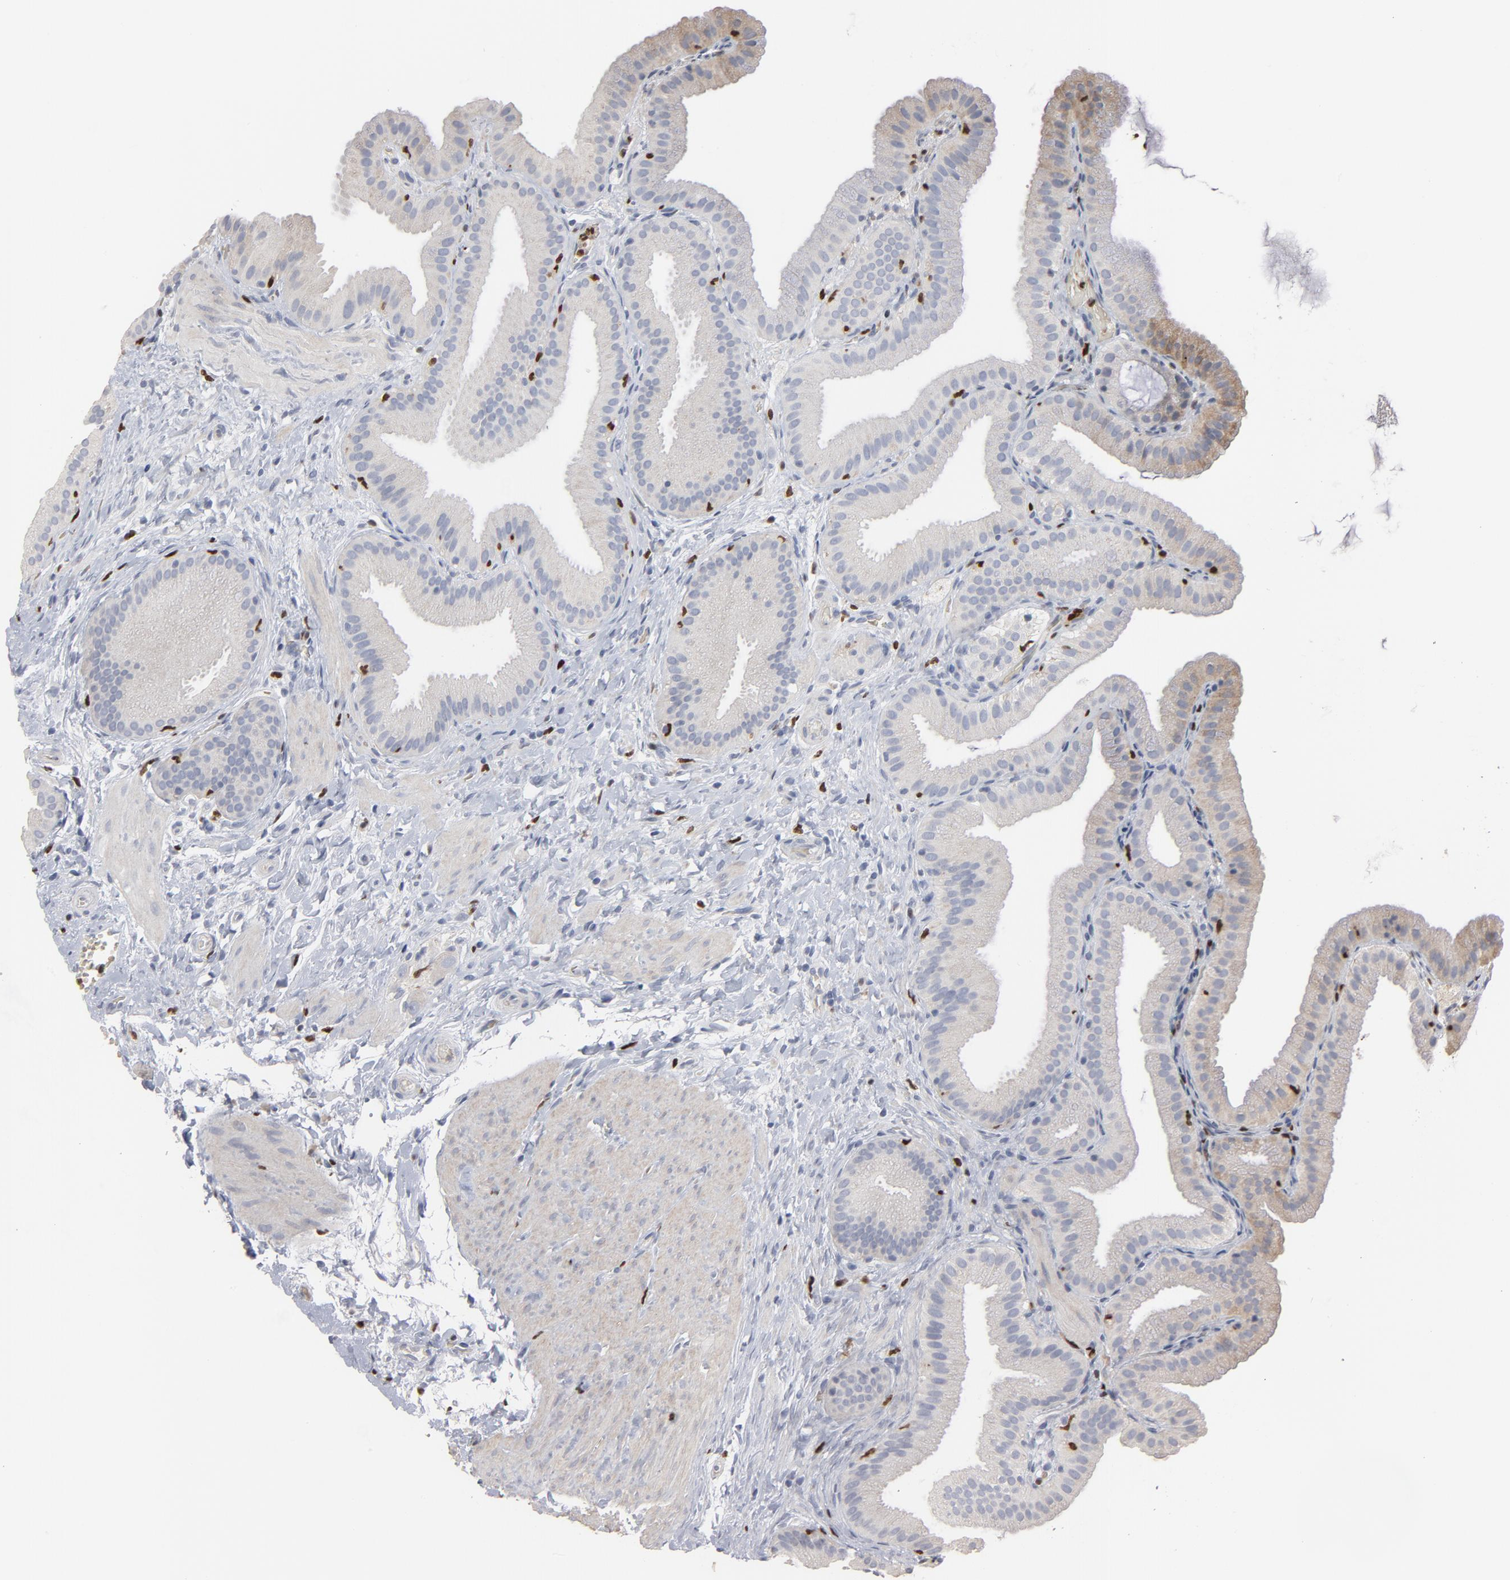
{"staining": {"intensity": "weak", "quantity": "<25%", "location": "cytoplasmic/membranous"}, "tissue": "gallbladder", "cell_type": "Glandular cells", "image_type": "normal", "snomed": [{"axis": "morphology", "description": "Normal tissue, NOS"}, {"axis": "topography", "description": "Gallbladder"}], "caption": "The image demonstrates no staining of glandular cells in benign gallbladder.", "gene": "SPI1", "patient": {"sex": "female", "age": 63}}